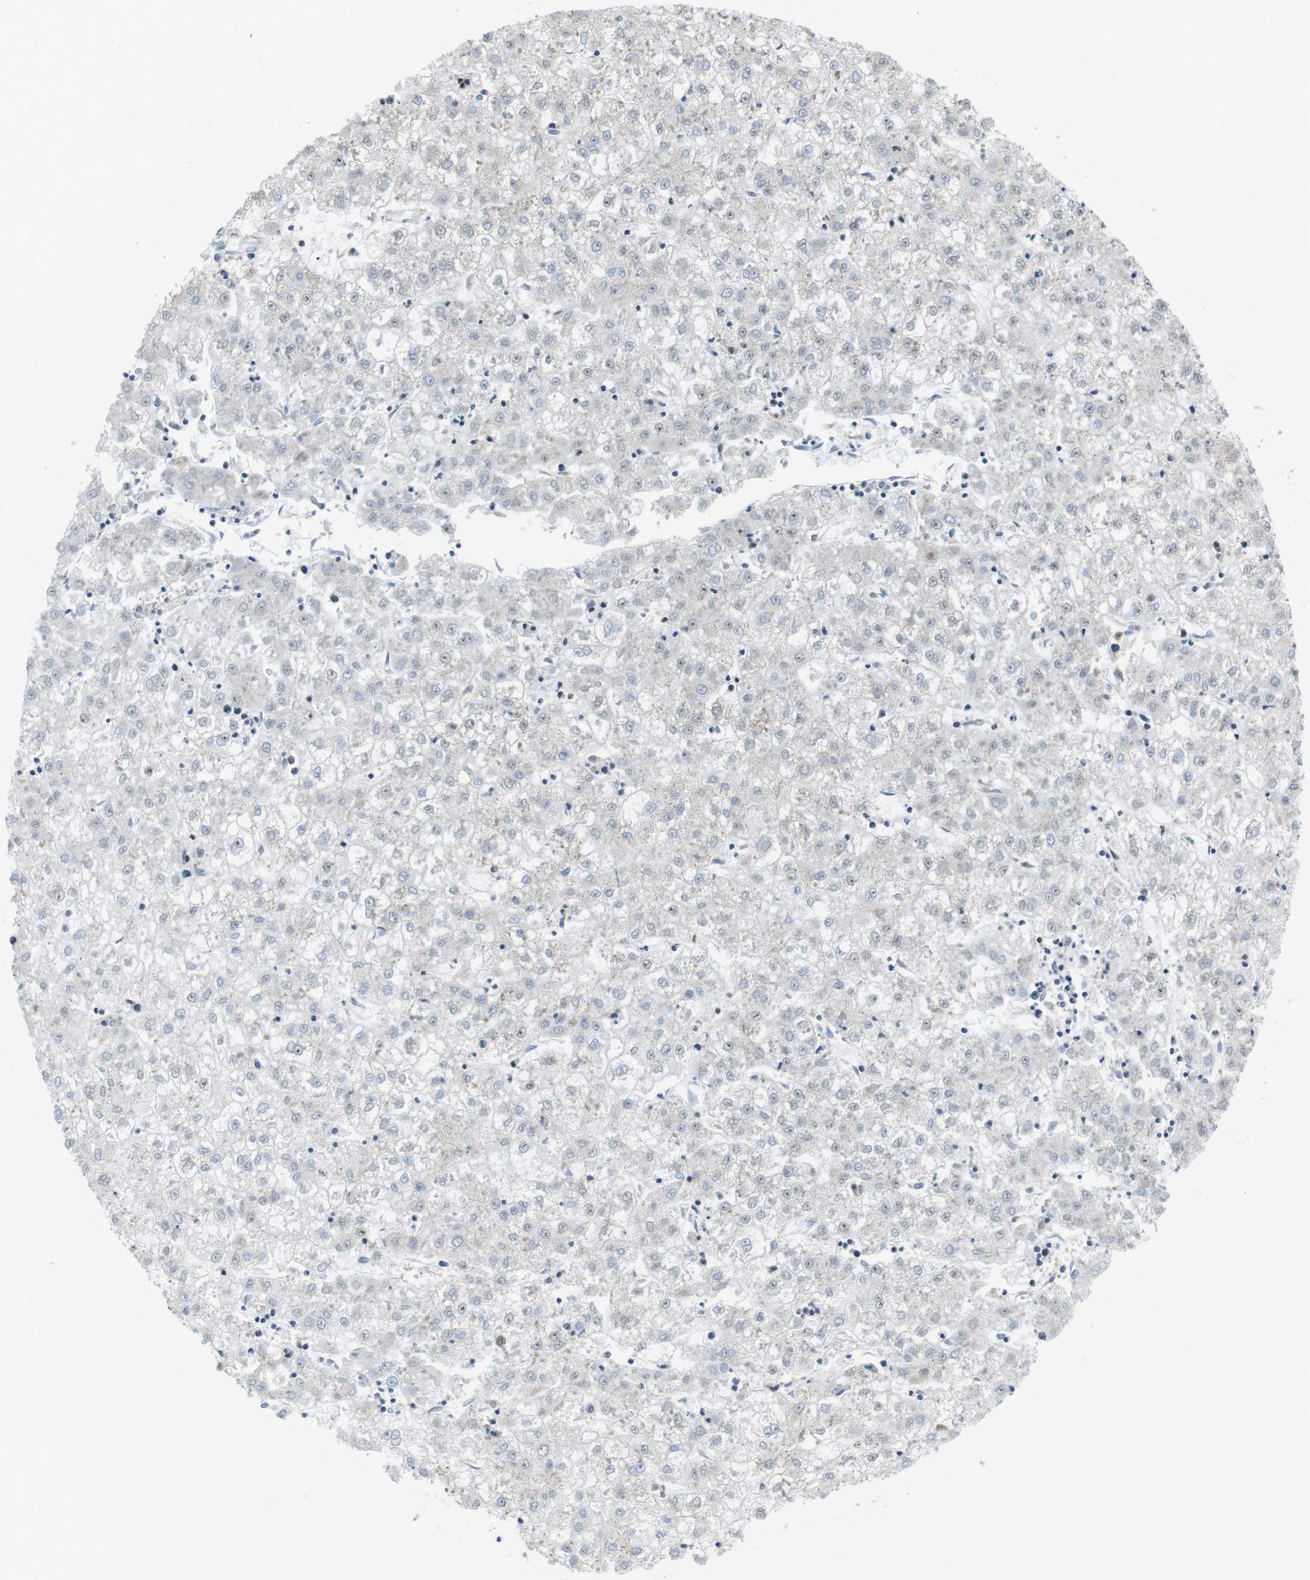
{"staining": {"intensity": "negative", "quantity": "none", "location": "none"}, "tissue": "liver cancer", "cell_type": "Tumor cells", "image_type": "cancer", "snomed": [{"axis": "morphology", "description": "Carcinoma, Hepatocellular, NOS"}, {"axis": "topography", "description": "Liver"}], "caption": "An image of hepatocellular carcinoma (liver) stained for a protein exhibits no brown staining in tumor cells.", "gene": "CUL7", "patient": {"sex": "male", "age": 72}}